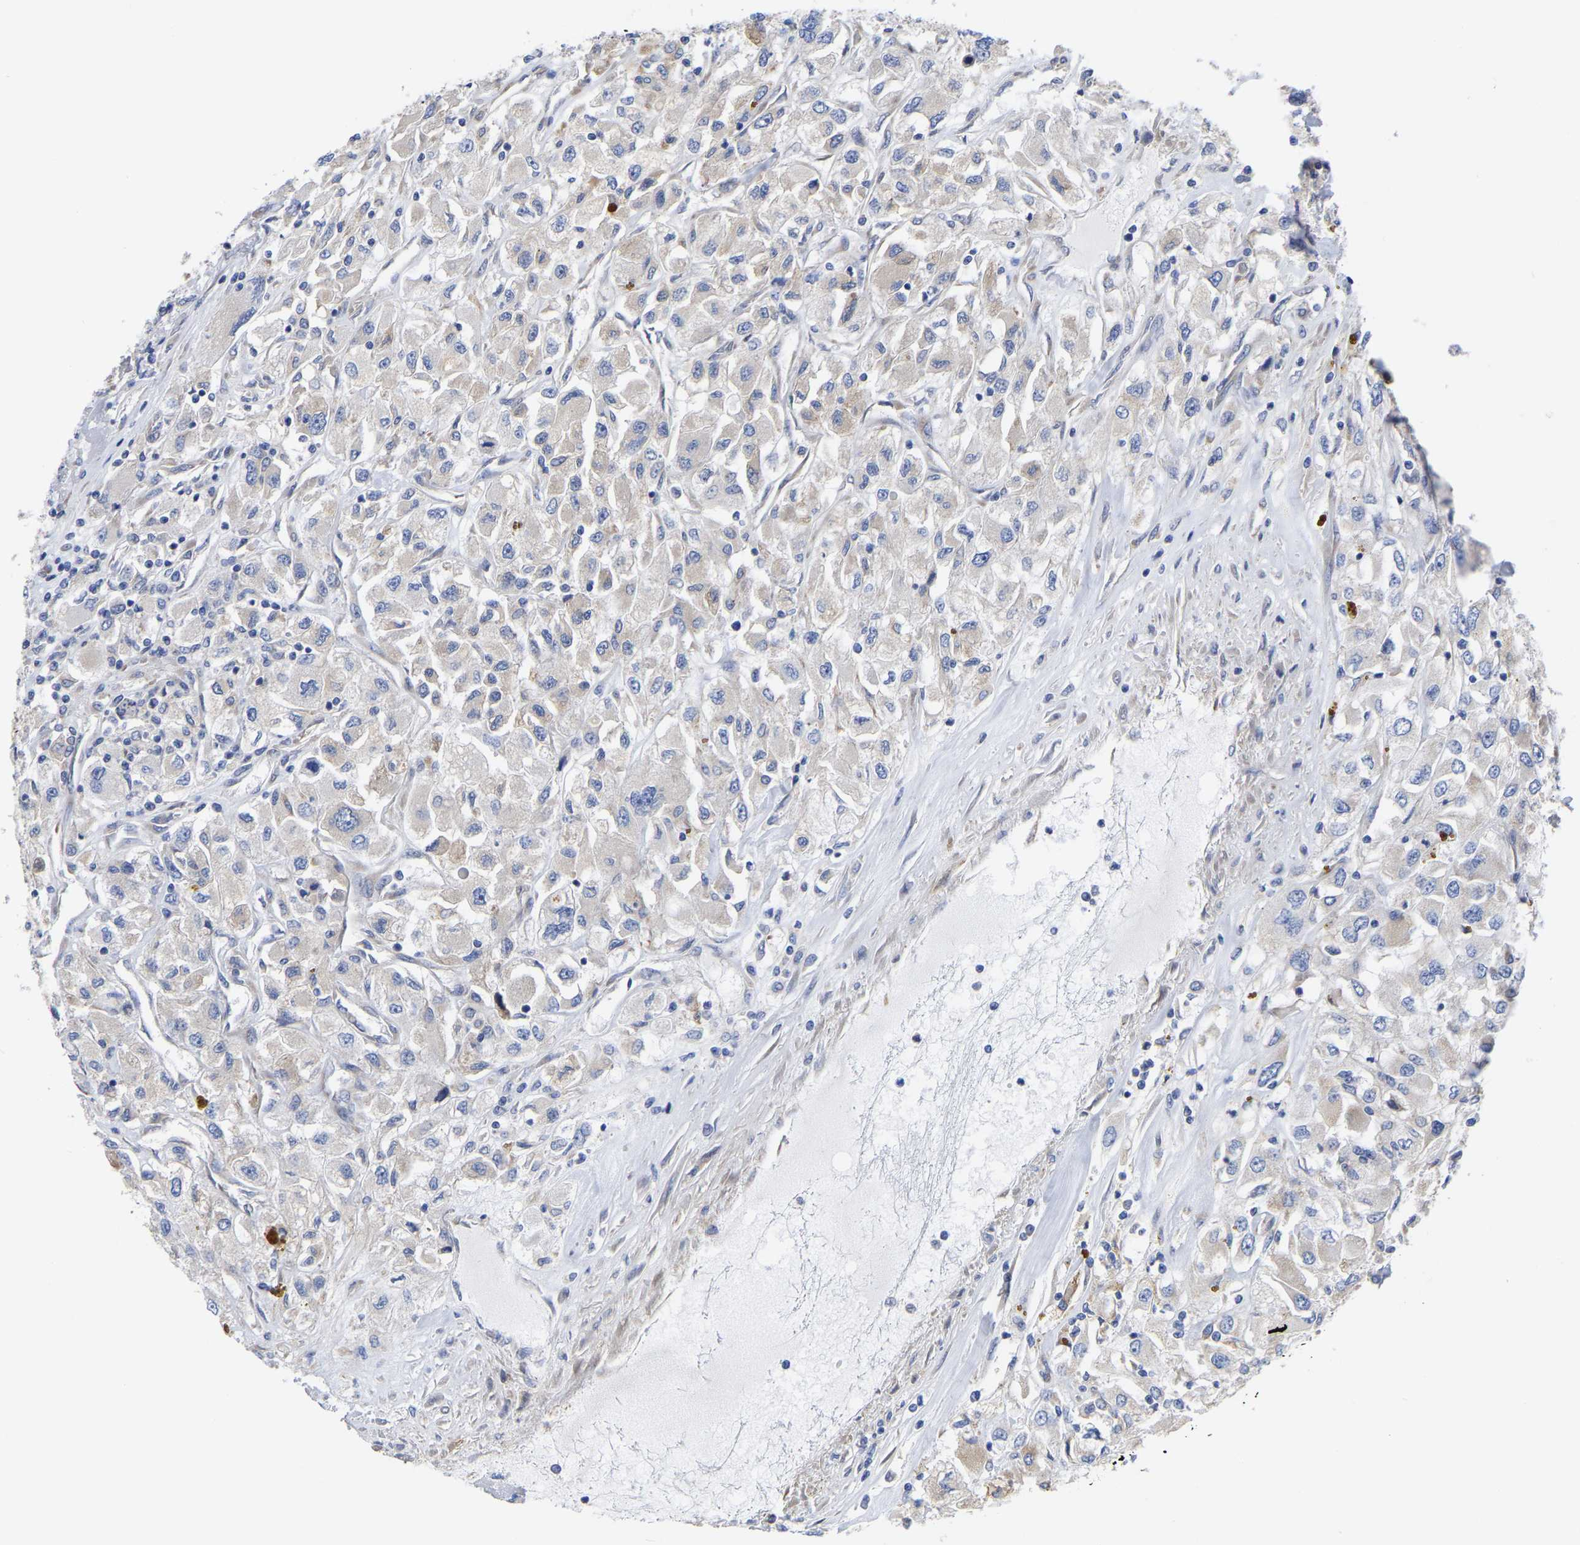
{"staining": {"intensity": "negative", "quantity": "none", "location": "none"}, "tissue": "renal cancer", "cell_type": "Tumor cells", "image_type": "cancer", "snomed": [{"axis": "morphology", "description": "Adenocarcinoma, NOS"}, {"axis": "topography", "description": "Kidney"}], "caption": "High power microscopy histopathology image of an immunohistochemistry (IHC) photomicrograph of renal cancer, revealing no significant staining in tumor cells.", "gene": "CFAP298", "patient": {"sex": "female", "age": 52}}